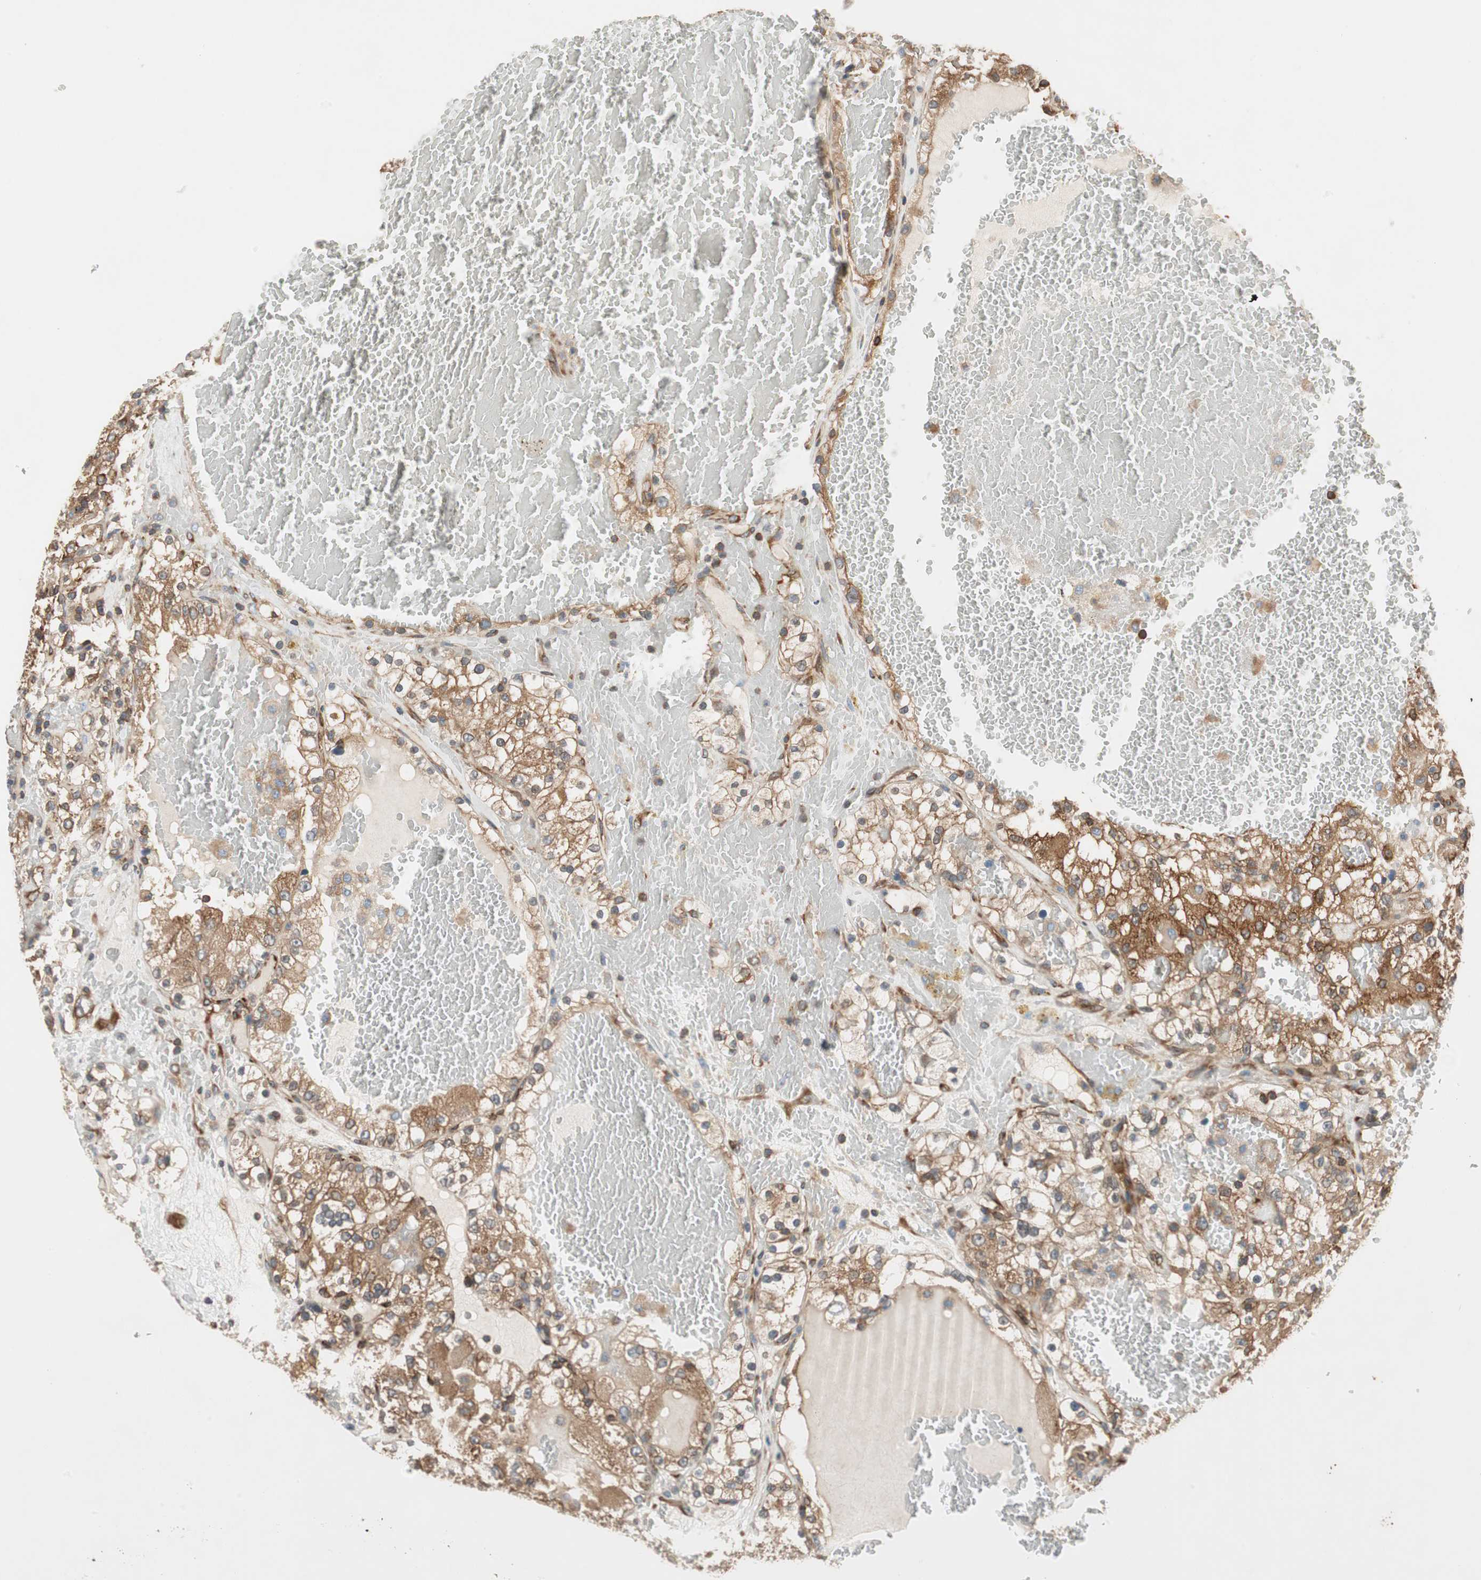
{"staining": {"intensity": "strong", "quantity": ">75%", "location": "cytoplasmic/membranous"}, "tissue": "renal cancer", "cell_type": "Tumor cells", "image_type": "cancer", "snomed": [{"axis": "morphology", "description": "Normal tissue, NOS"}, {"axis": "morphology", "description": "Adenocarcinoma, NOS"}, {"axis": "topography", "description": "Kidney"}], "caption": "Brown immunohistochemical staining in human renal cancer displays strong cytoplasmic/membranous staining in approximately >75% of tumor cells.", "gene": "WASL", "patient": {"sex": "male", "age": 61}}